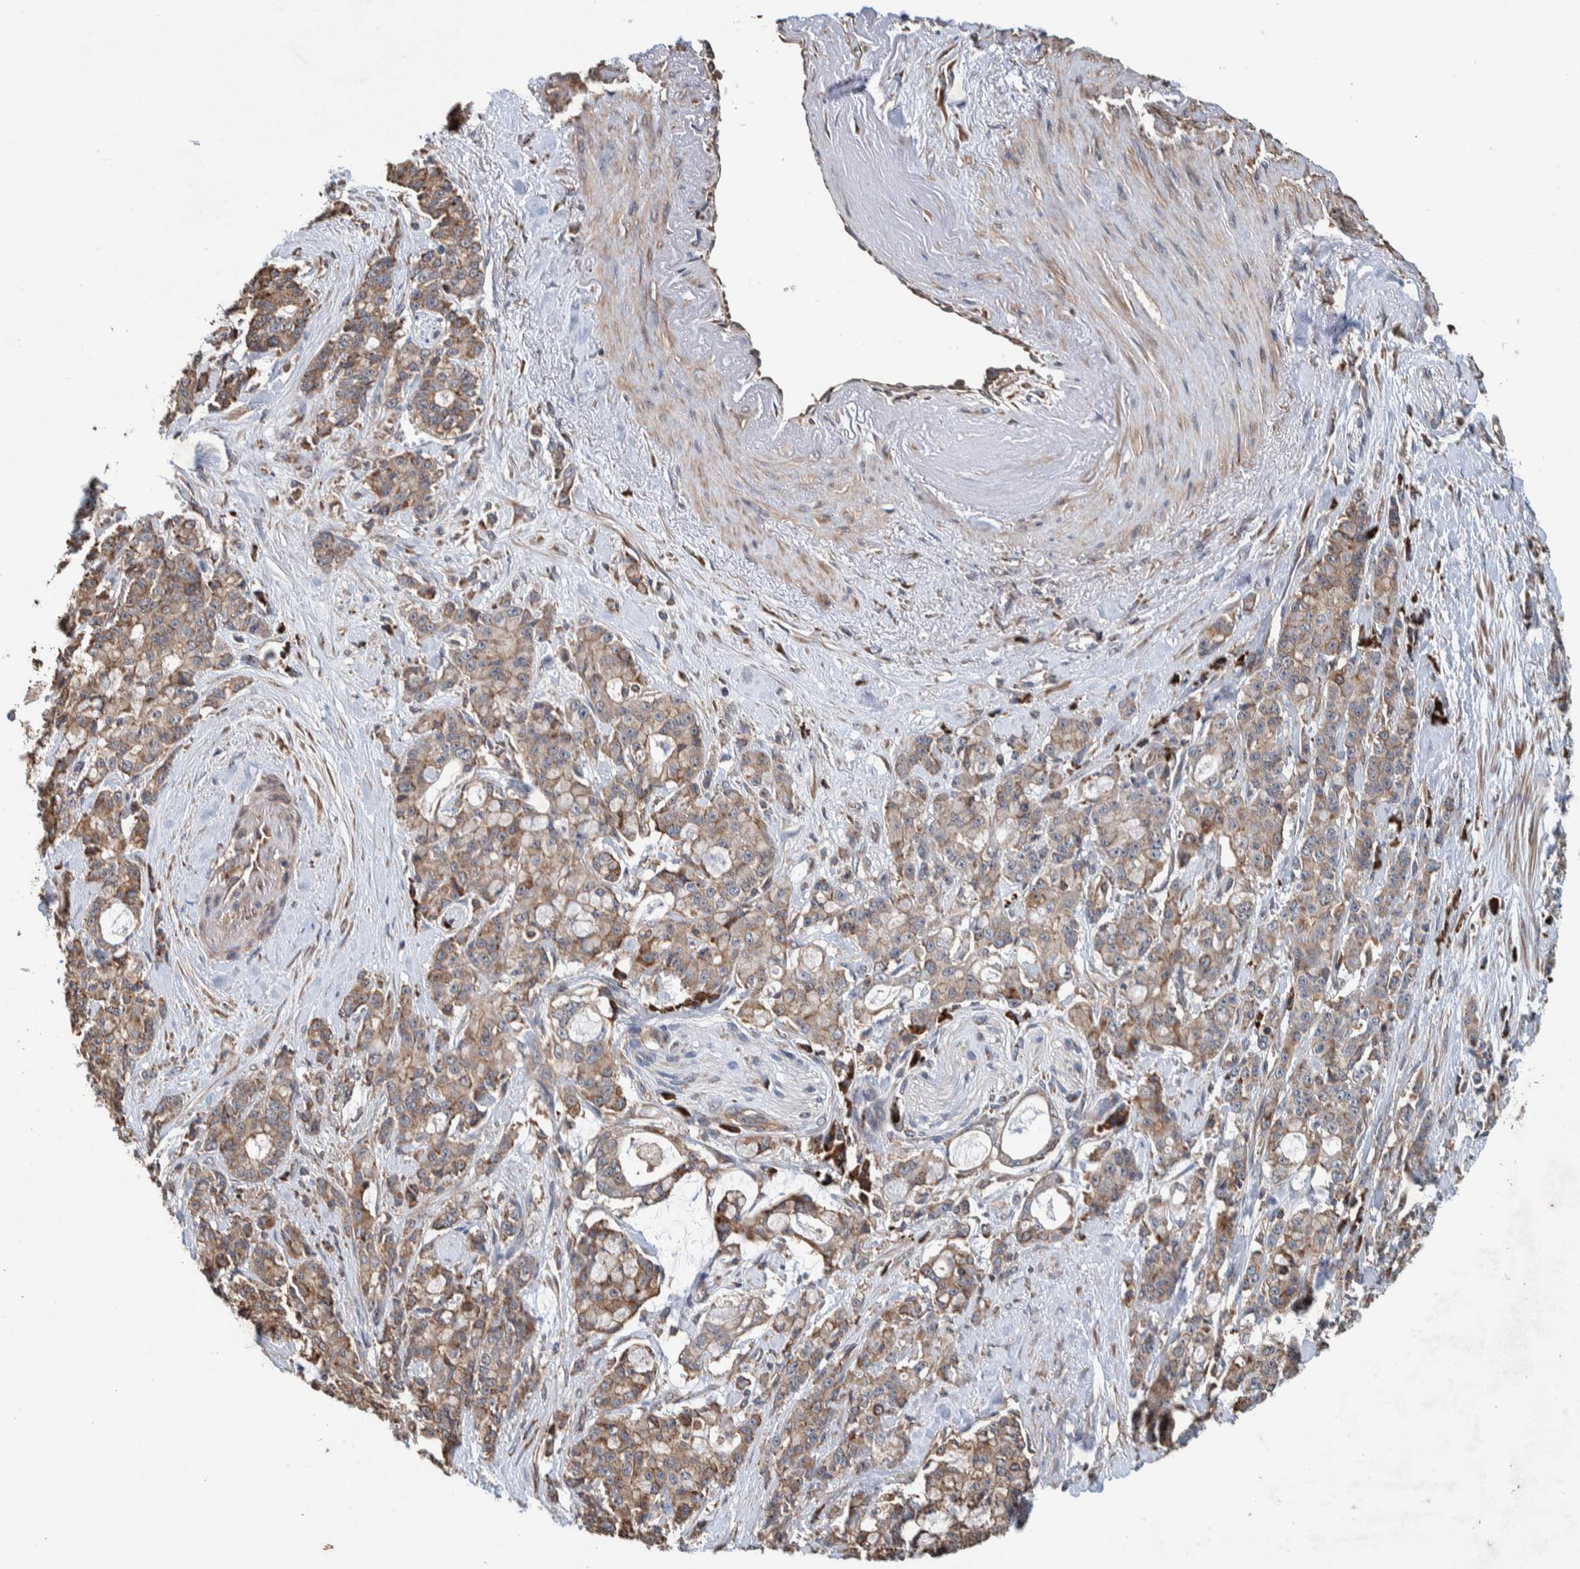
{"staining": {"intensity": "moderate", "quantity": ">75%", "location": "cytoplasmic/membranous"}, "tissue": "pancreatic cancer", "cell_type": "Tumor cells", "image_type": "cancer", "snomed": [{"axis": "morphology", "description": "Adenocarcinoma, NOS"}, {"axis": "topography", "description": "Pancreas"}], "caption": "About >75% of tumor cells in pancreatic cancer (adenocarcinoma) exhibit moderate cytoplasmic/membranous protein expression as visualized by brown immunohistochemical staining.", "gene": "PLA2G3", "patient": {"sex": "female", "age": 73}}